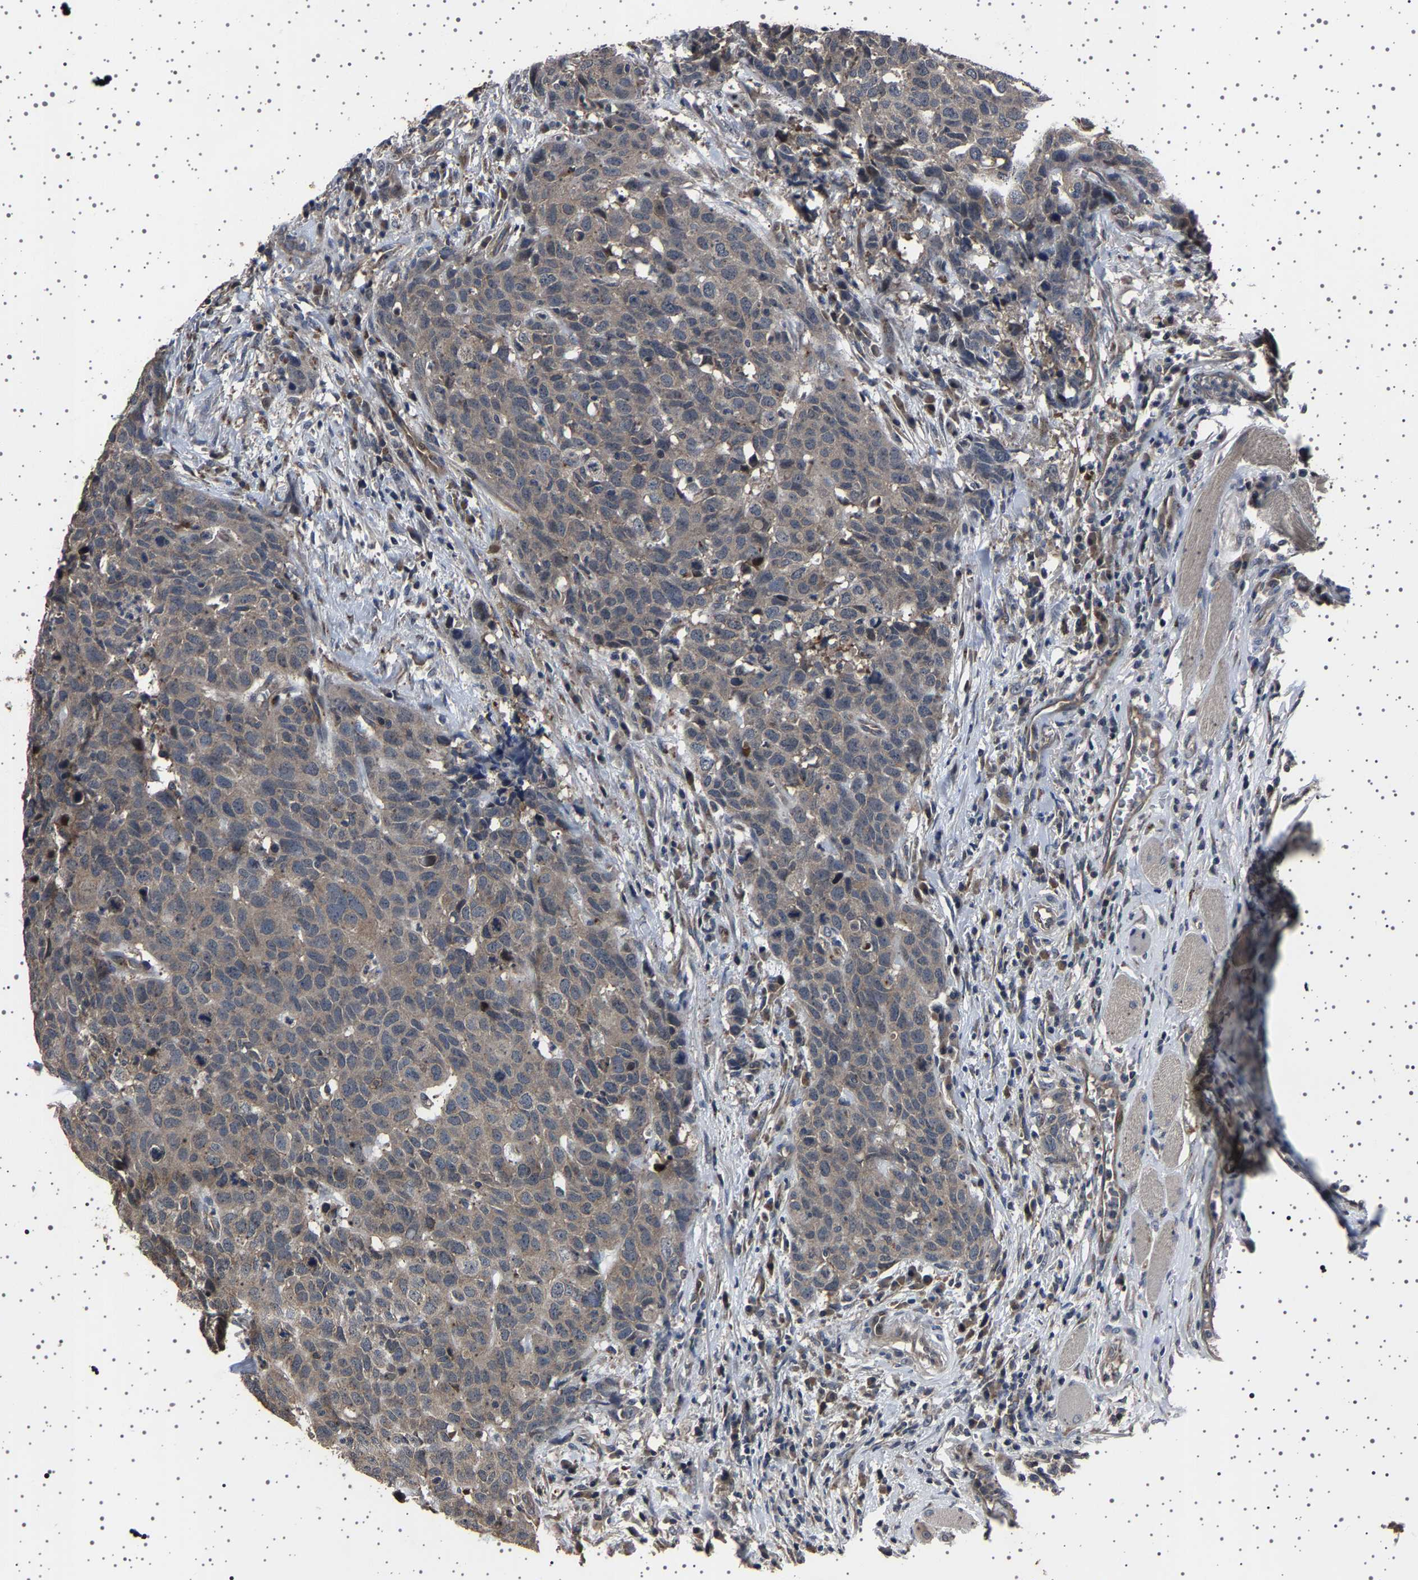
{"staining": {"intensity": "weak", "quantity": "<25%", "location": "cytoplasmic/membranous"}, "tissue": "head and neck cancer", "cell_type": "Tumor cells", "image_type": "cancer", "snomed": [{"axis": "morphology", "description": "Squamous cell carcinoma, NOS"}, {"axis": "topography", "description": "Head-Neck"}], "caption": "An immunohistochemistry (IHC) photomicrograph of squamous cell carcinoma (head and neck) is shown. There is no staining in tumor cells of squamous cell carcinoma (head and neck).", "gene": "NCKAP1", "patient": {"sex": "male", "age": 66}}